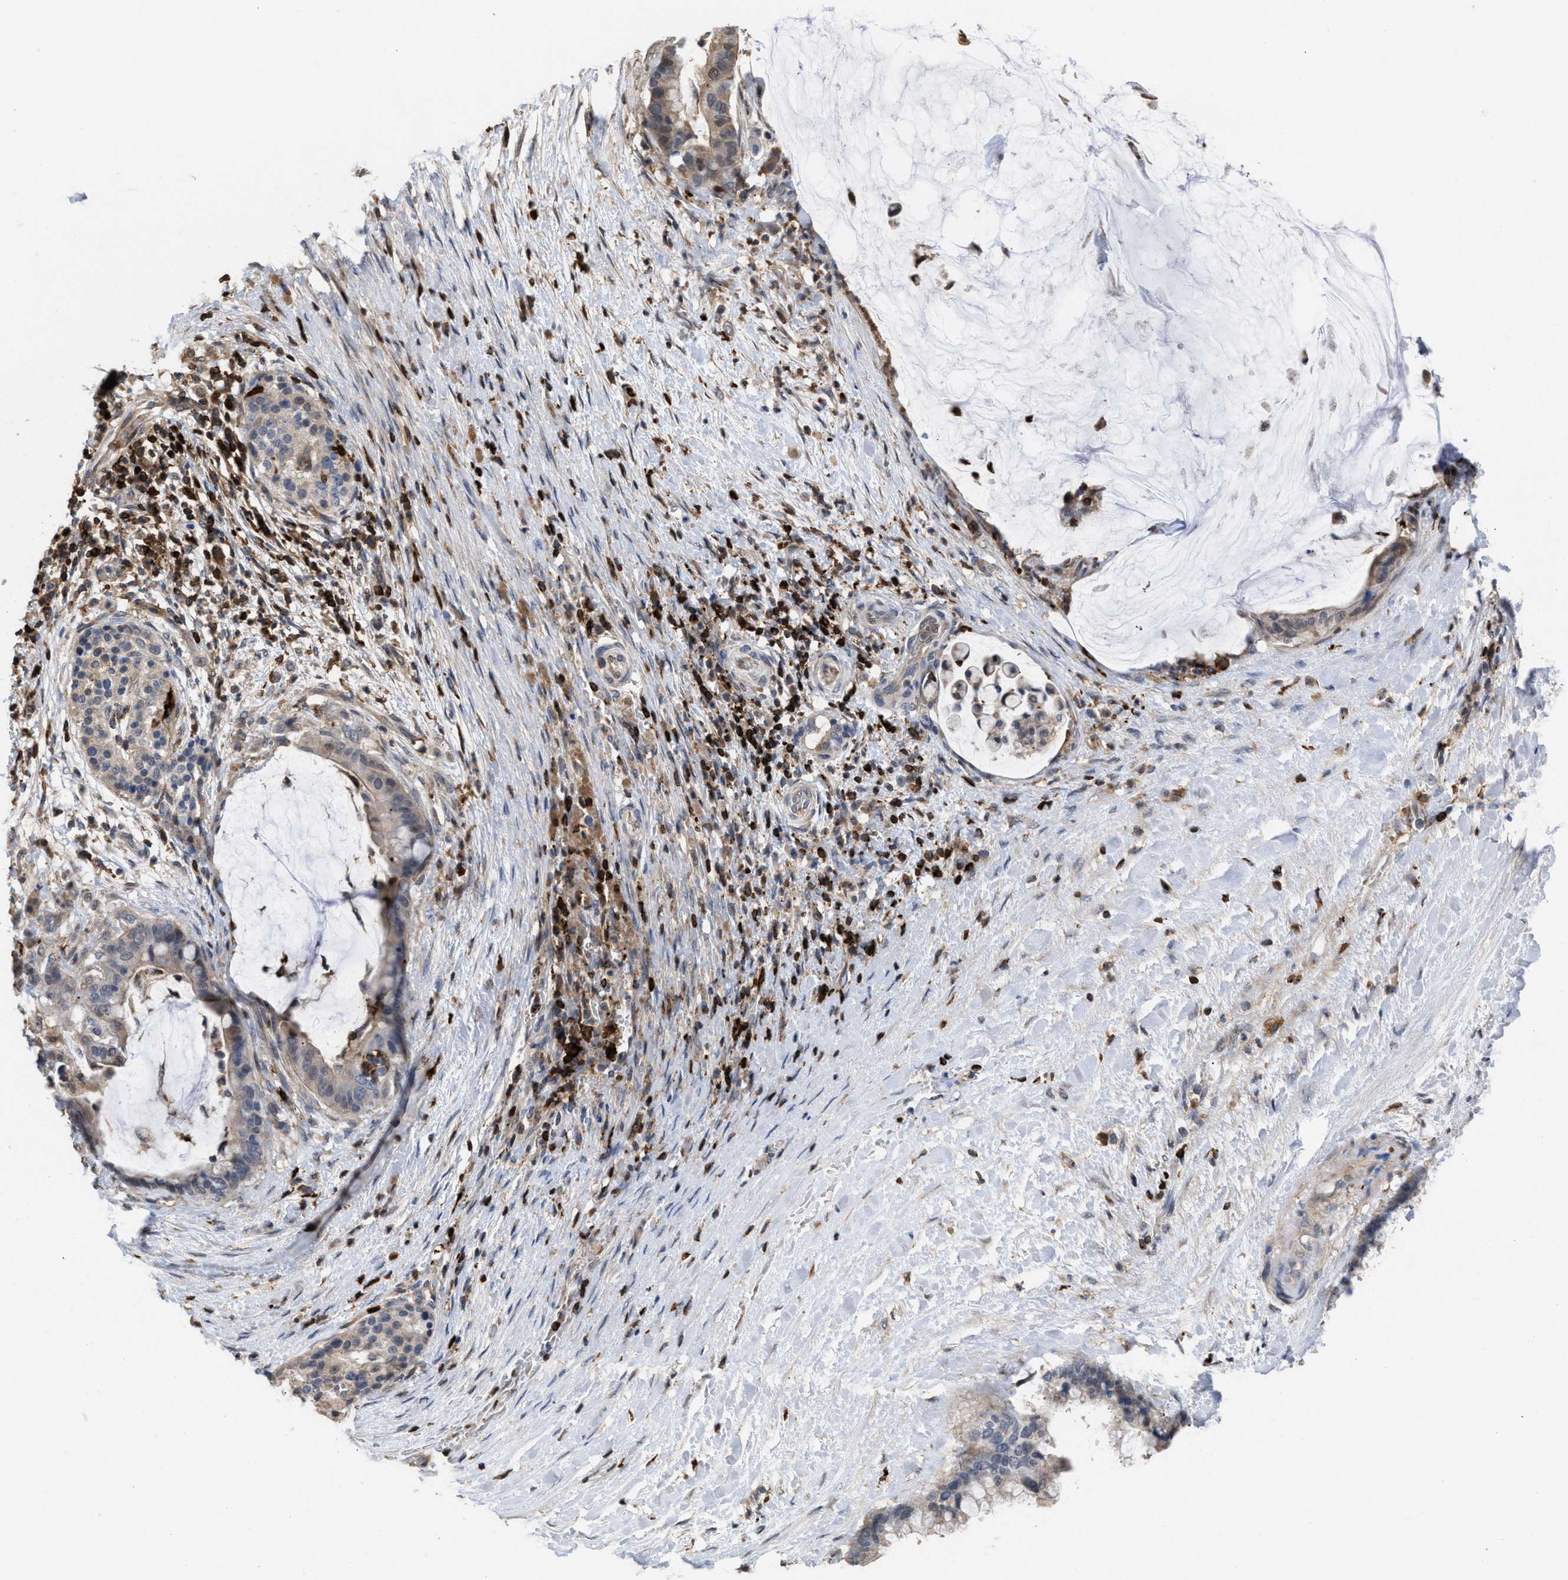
{"staining": {"intensity": "weak", "quantity": "25%-75%", "location": "cytoplasmic/membranous"}, "tissue": "pancreatic cancer", "cell_type": "Tumor cells", "image_type": "cancer", "snomed": [{"axis": "morphology", "description": "Adenocarcinoma, NOS"}, {"axis": "topography", "description": "Pancreas"}], "caption": "An immunohistochemistry photomicrograph of tumor tissue is shown. Protein staining in brown shows weak cytoplasmic/membranous positivity in pancreatic cancer (adenocarcinoma) within tumor cells. The staining was performed using DAB, with brown indicating positive protein expression. Nuclei are stained blue with hematoxylin.", "gene": "PTPRE", "patient": {"sex": "male", "age": 41}}